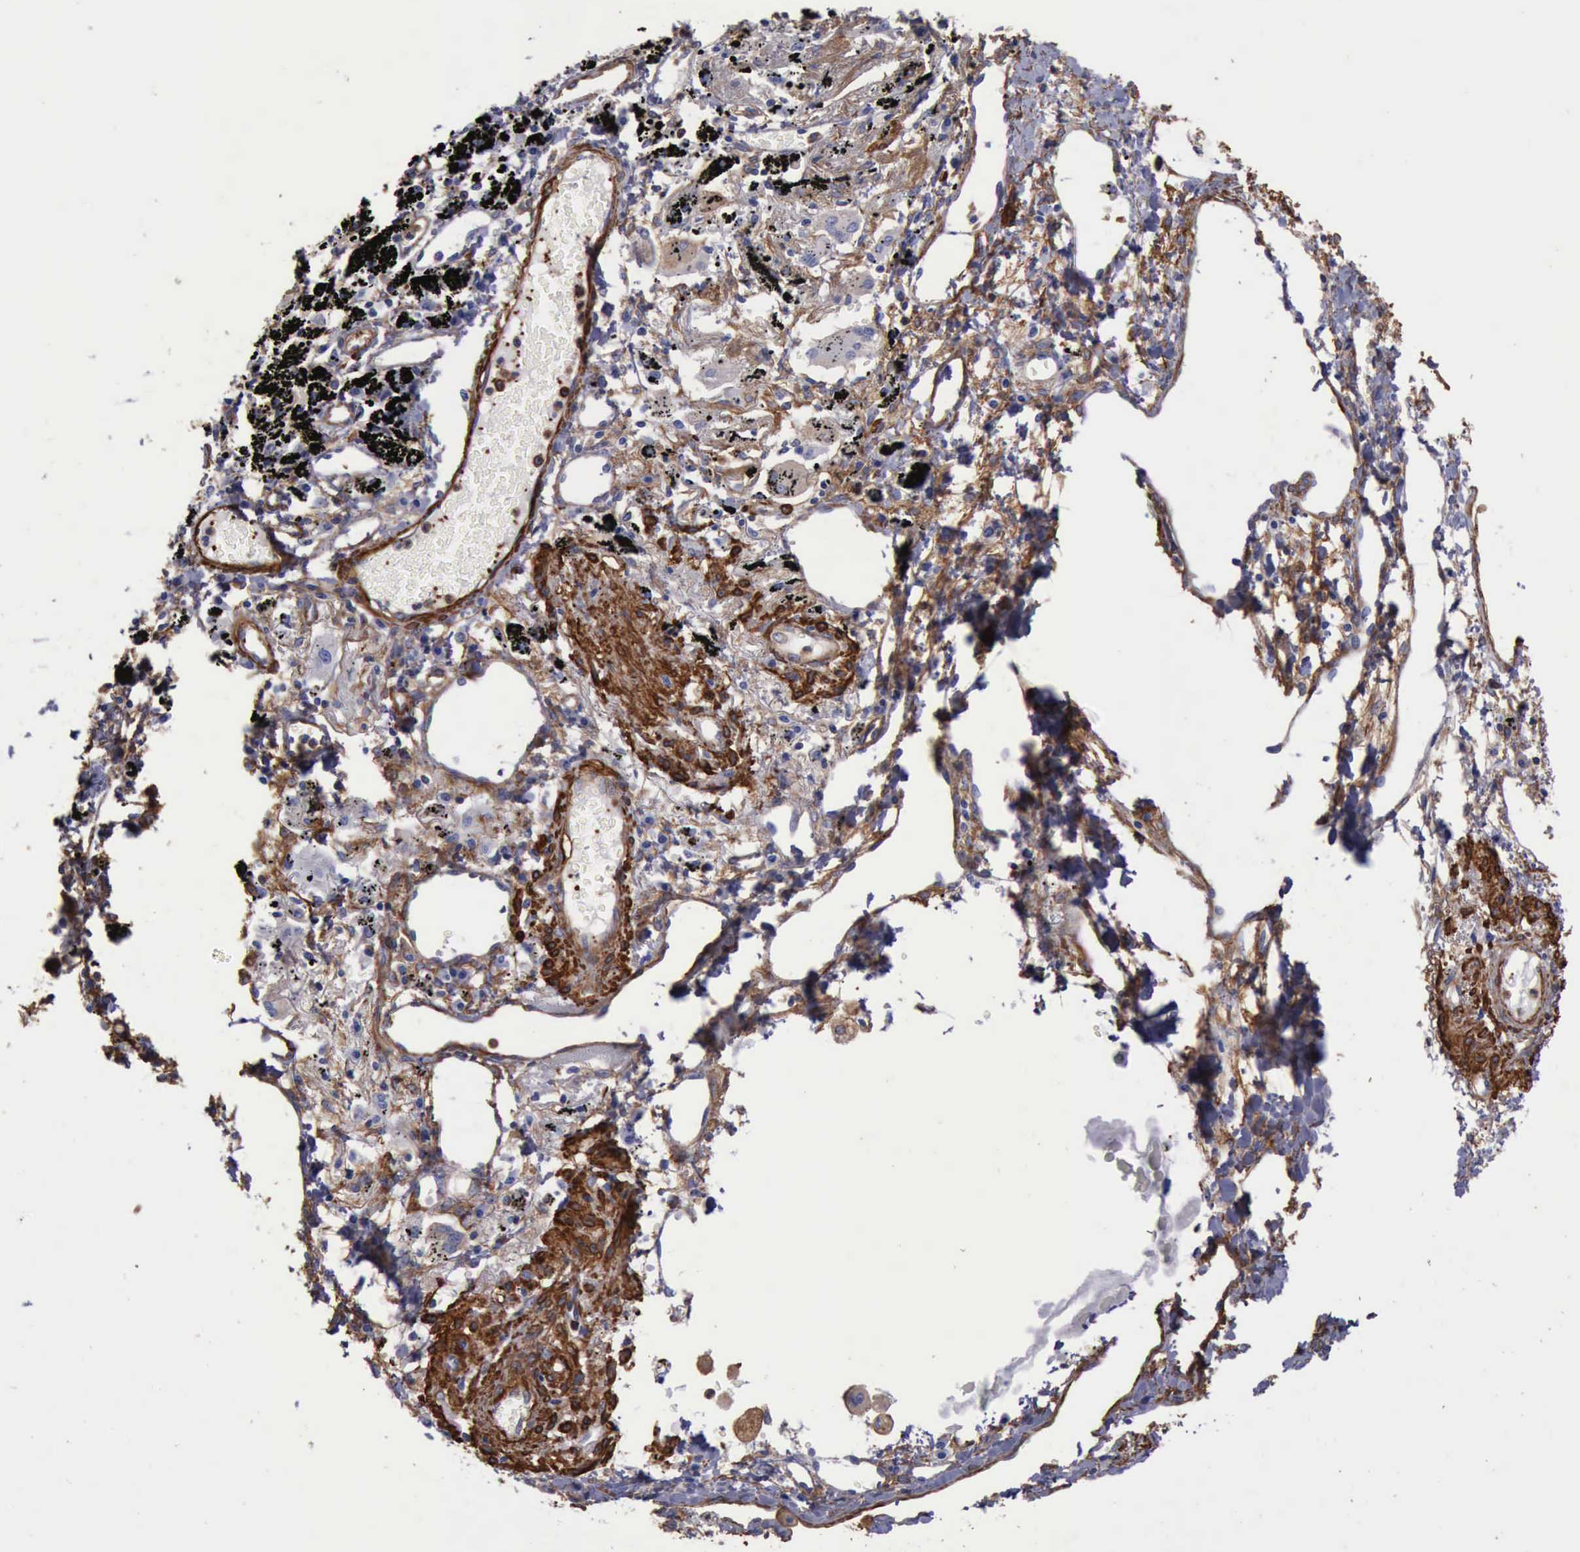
{"staining": {"intensity": "moderate", "quantity": "<25%", "location": "cytoplasmic/membranous"}, "tissue": "lung cancer", "cell_type": "Tumor cells", "image_type": "cancer", "snomed": [{"axis": "morphology", "description": "Squamous cell carcinoma, NOS"}, {"axis": "topography", "description": "Lung"}], "caption": "Immunohistochemistry (IHC) micrograph of human lung cancer stained for a protein (brown), which demonstrates low levels of moderate cytoplasmic/membranous positivity in about <25% of tumor cells.", "gene": "FLNA", "patient": {"sex": "male", "age": 71}}